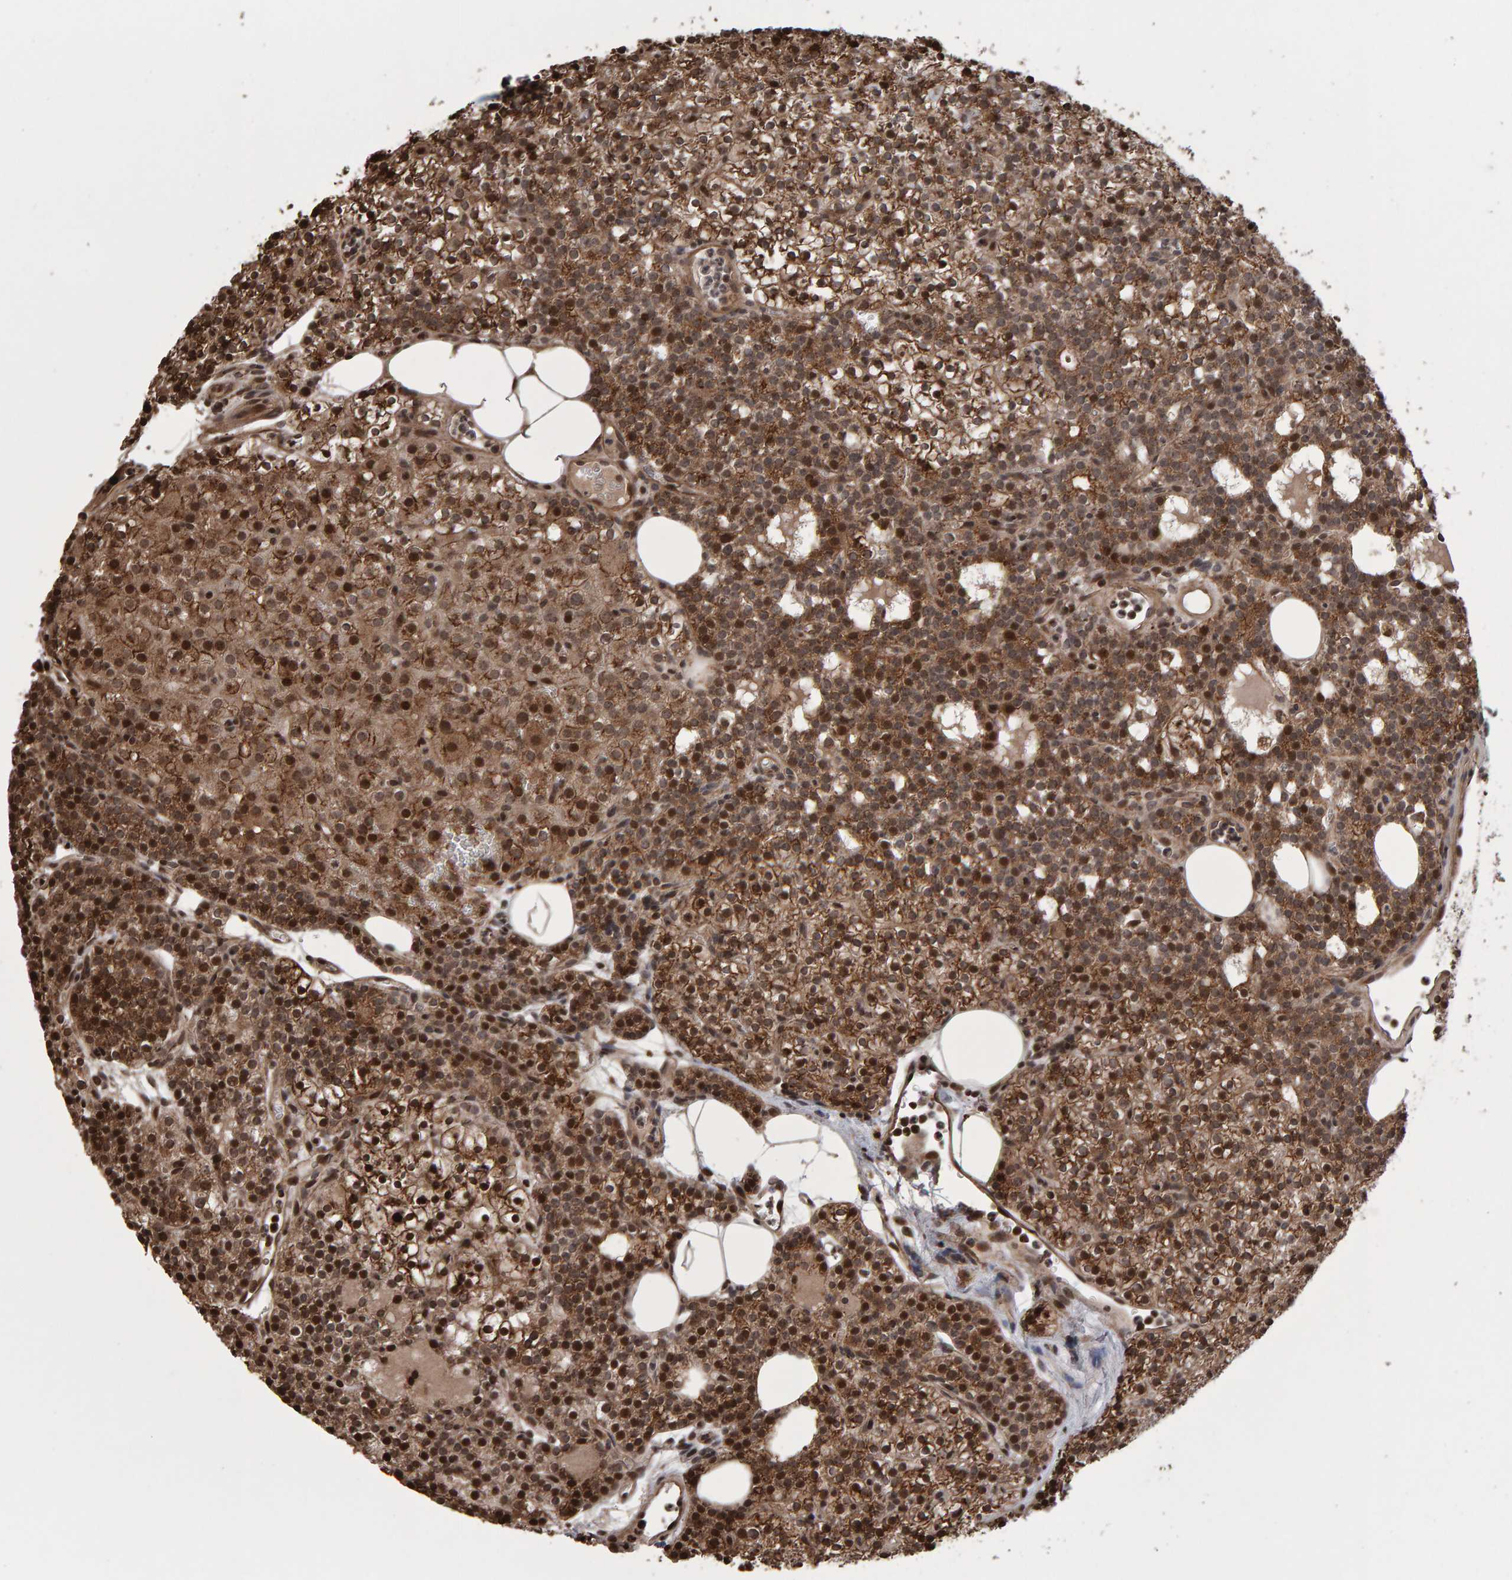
{"staining": {"intensity": "strong", "quantity": ">75%", "location": "cytoplasmic/membranous,nuclear"}, "tissue": "parathyroid gland", "cell_type": "Glandular cells", "image_type": "normal", "snomed": [{"axis": "morphology", "description": "Normal tissue, NOS"}, {"axis": "morphology", "description": "Adenoma, NOS"}, {"axis": "topography", "description": "Parathyroid gland"}], "caption": "Parathyroid gland stained with DAB (3,3'-diaminobenzidine) IHC exhibits high levels of strong cytoplasmic/membranous,nuclear staining in approximately >75% of glandular cells. (Brightfield microscopy of DAB IHC at high magnification).", "gene": "PECR", "patient": {"sex": "female", "age": 74}}